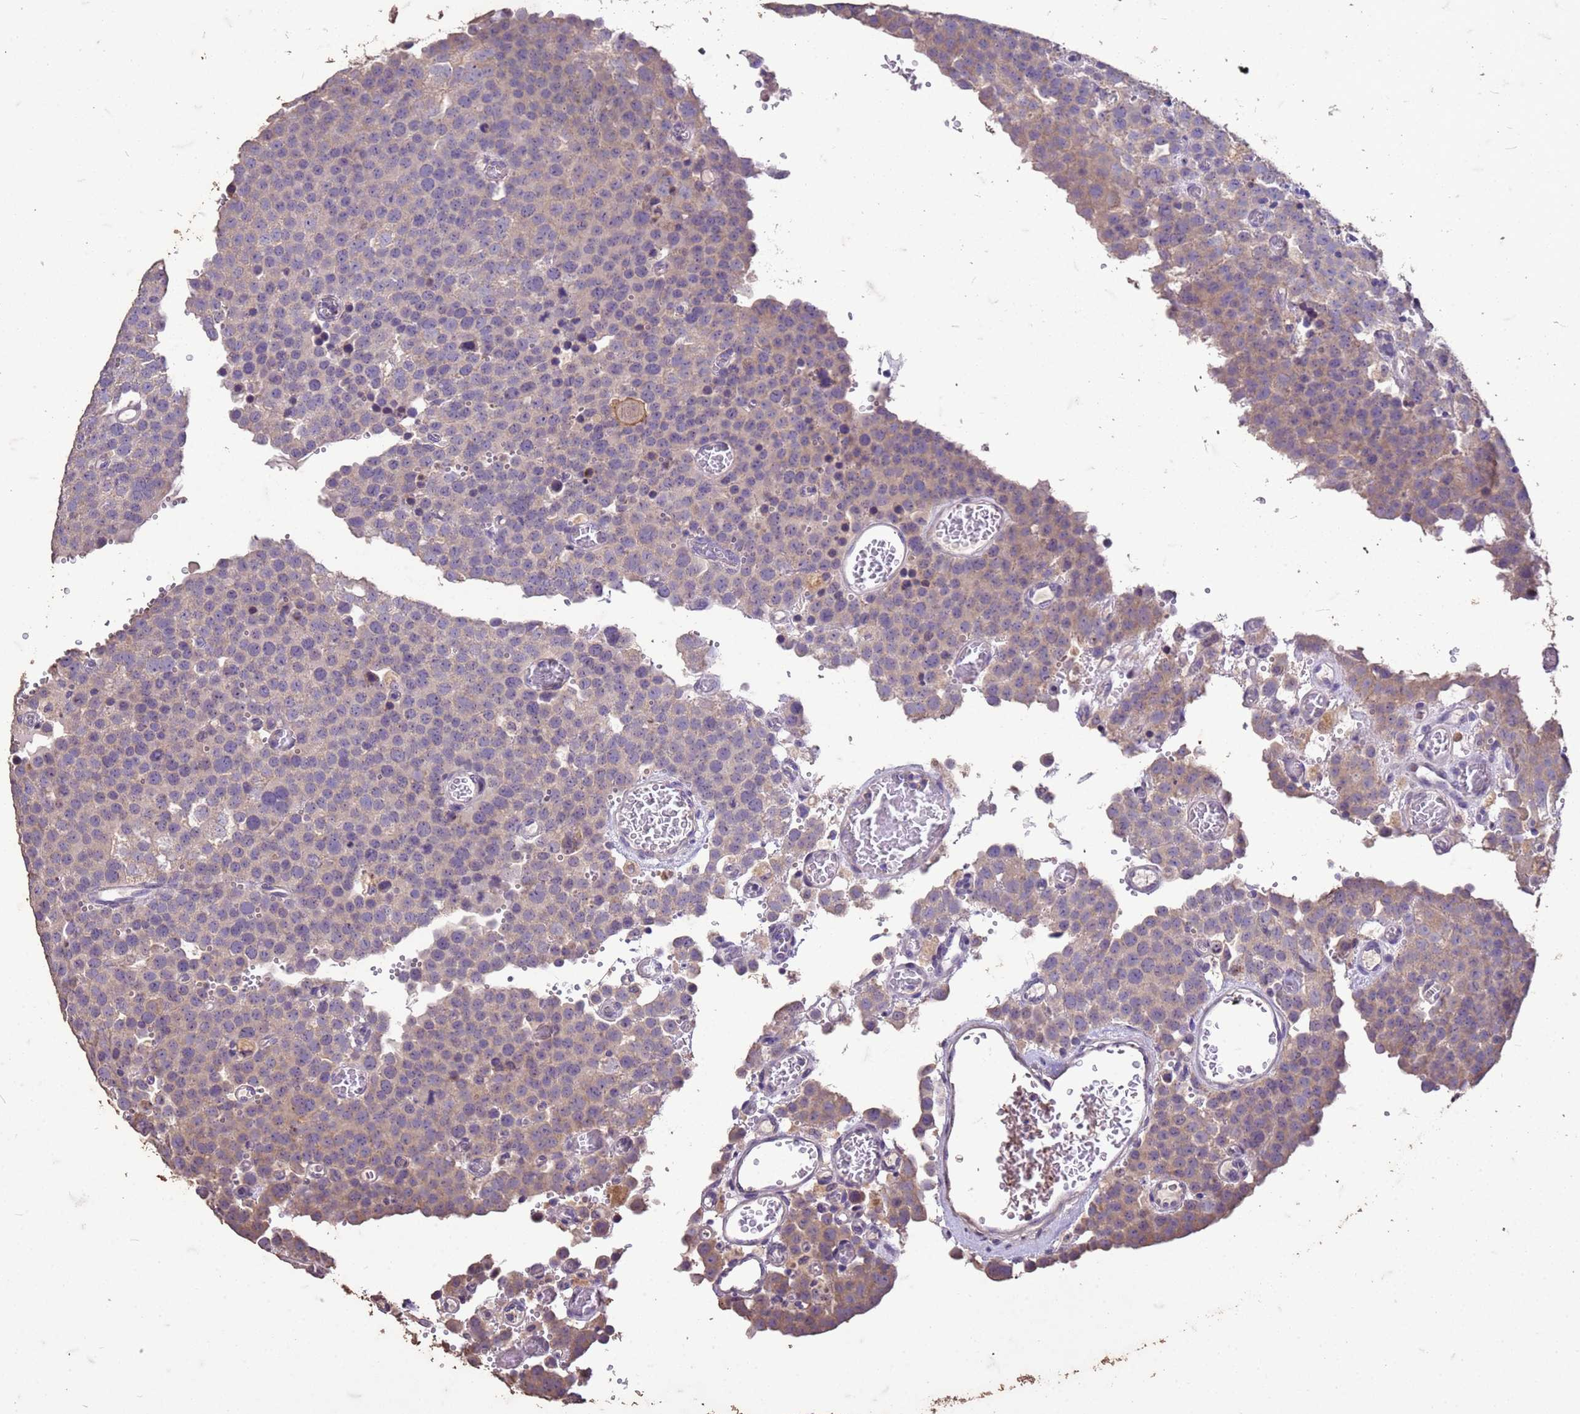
{"staining": {"intensity": "negative", "quantity": "none", "location": "none"}, "tissue": "testis cancer", "cell_type": "Tumor cells", "image_type": "cancer", "snomed": [{"axis": "morphology", "description": "Normal tissue, NOS"}, {"axis": "morphology", "description": "Seminoma, NOS"}, {"axis": "topography", "description": "Testis"}], "caption": "Tumor cells show no significant protein staining in testis seminoma.", "gene": "FAM184B", "patient": {"sex": "male", "age": 71}}